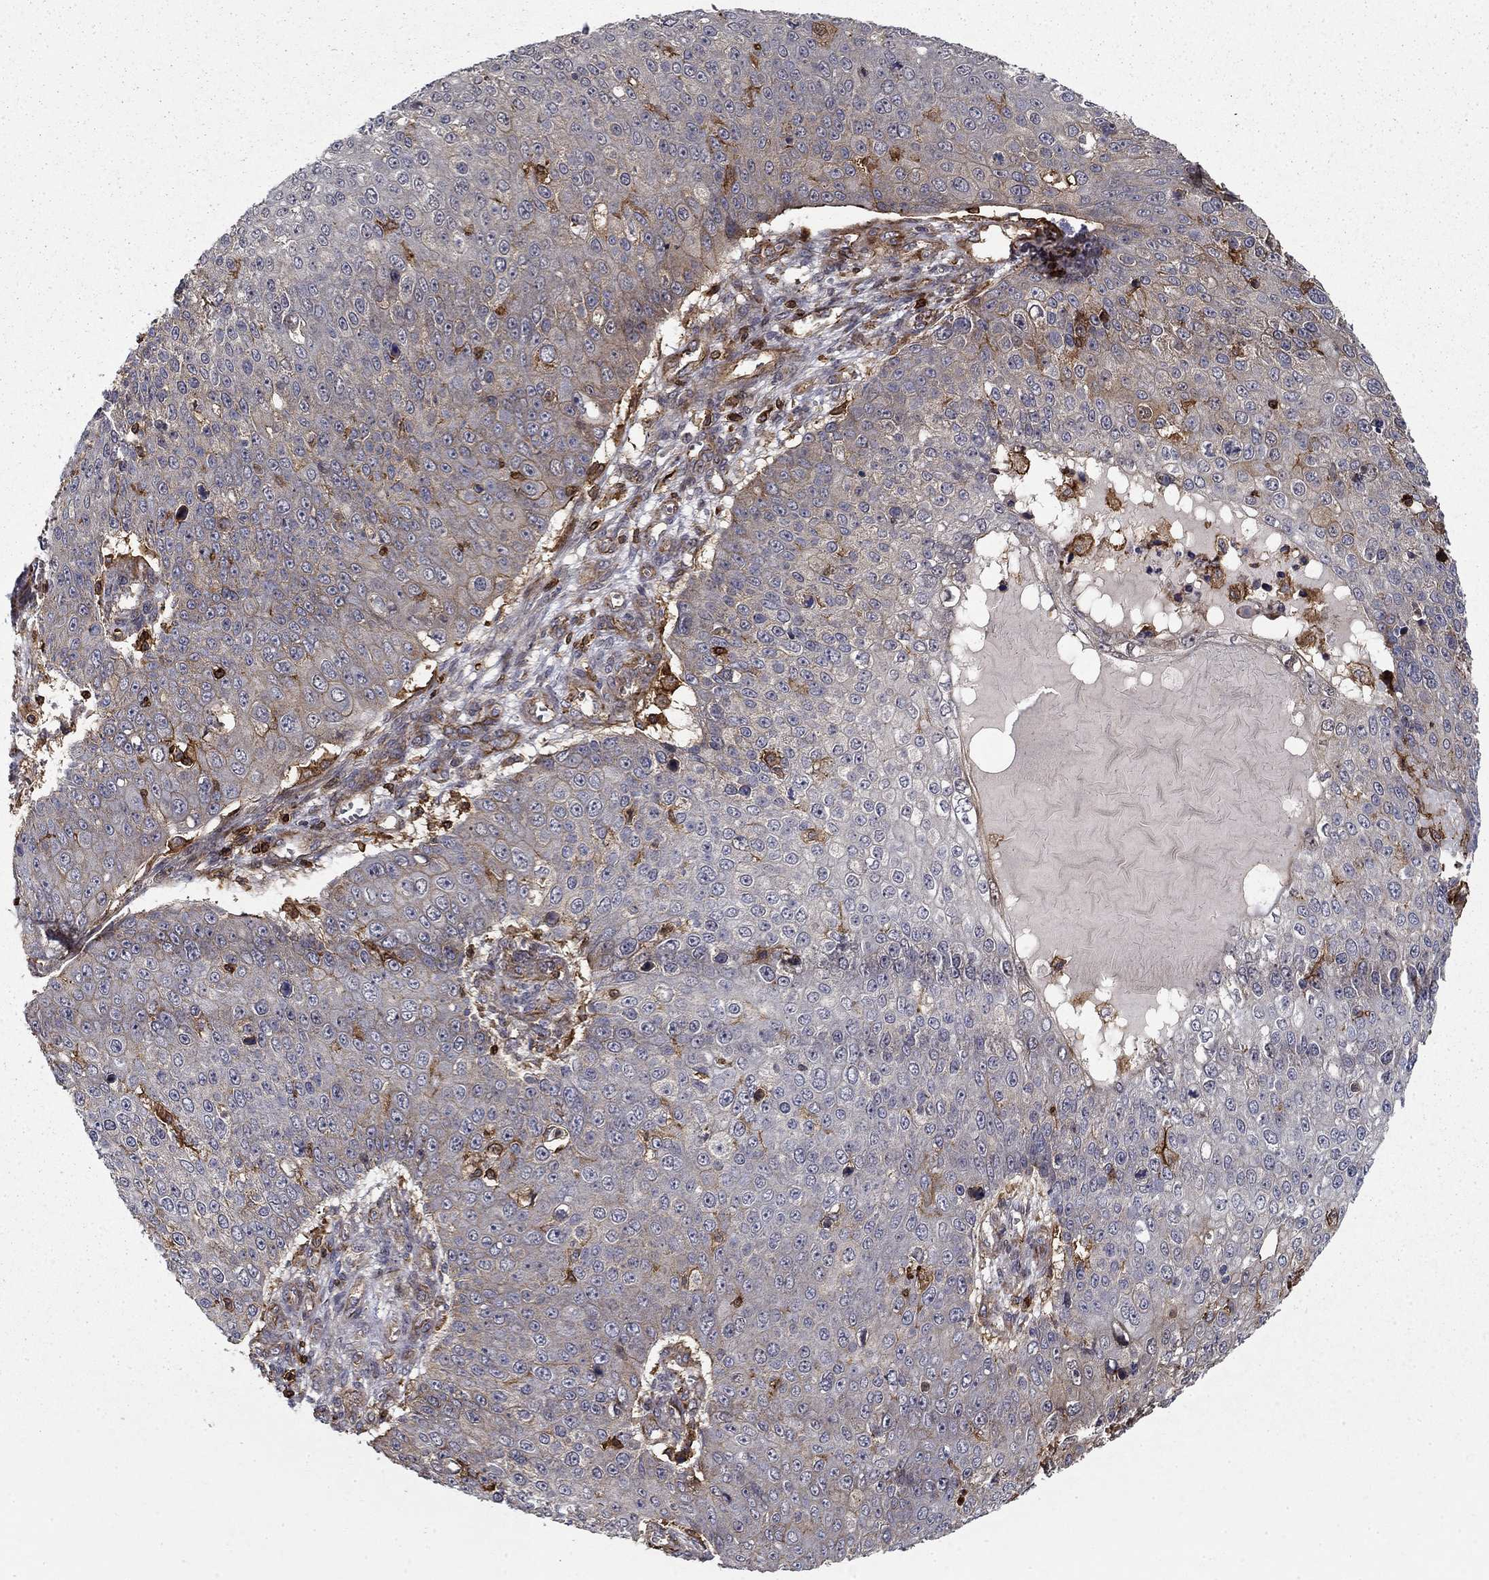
{"staining": {"intensity": "weak", "quantity": "<25%", "location": "cytoplasmic/membranous"}, "tissue": "skin cancer", "cell_type": "Tumor cells", "image_type": "cancer", "snomed": [{"axis": "morphology", "description": "Squamous cell carcinoma, NOS"}, {"axis": "topography", "description": "Skin"}], "caption": "This image is of skin squamous cell carcinoma stained with immunohistochemistry (IHC) to label a protein in brown with the nuclei are counter-stained blue. There is no staining in tumor cells.", "gene": "ADM", "patient": {"sex": "male", "age": 71}}